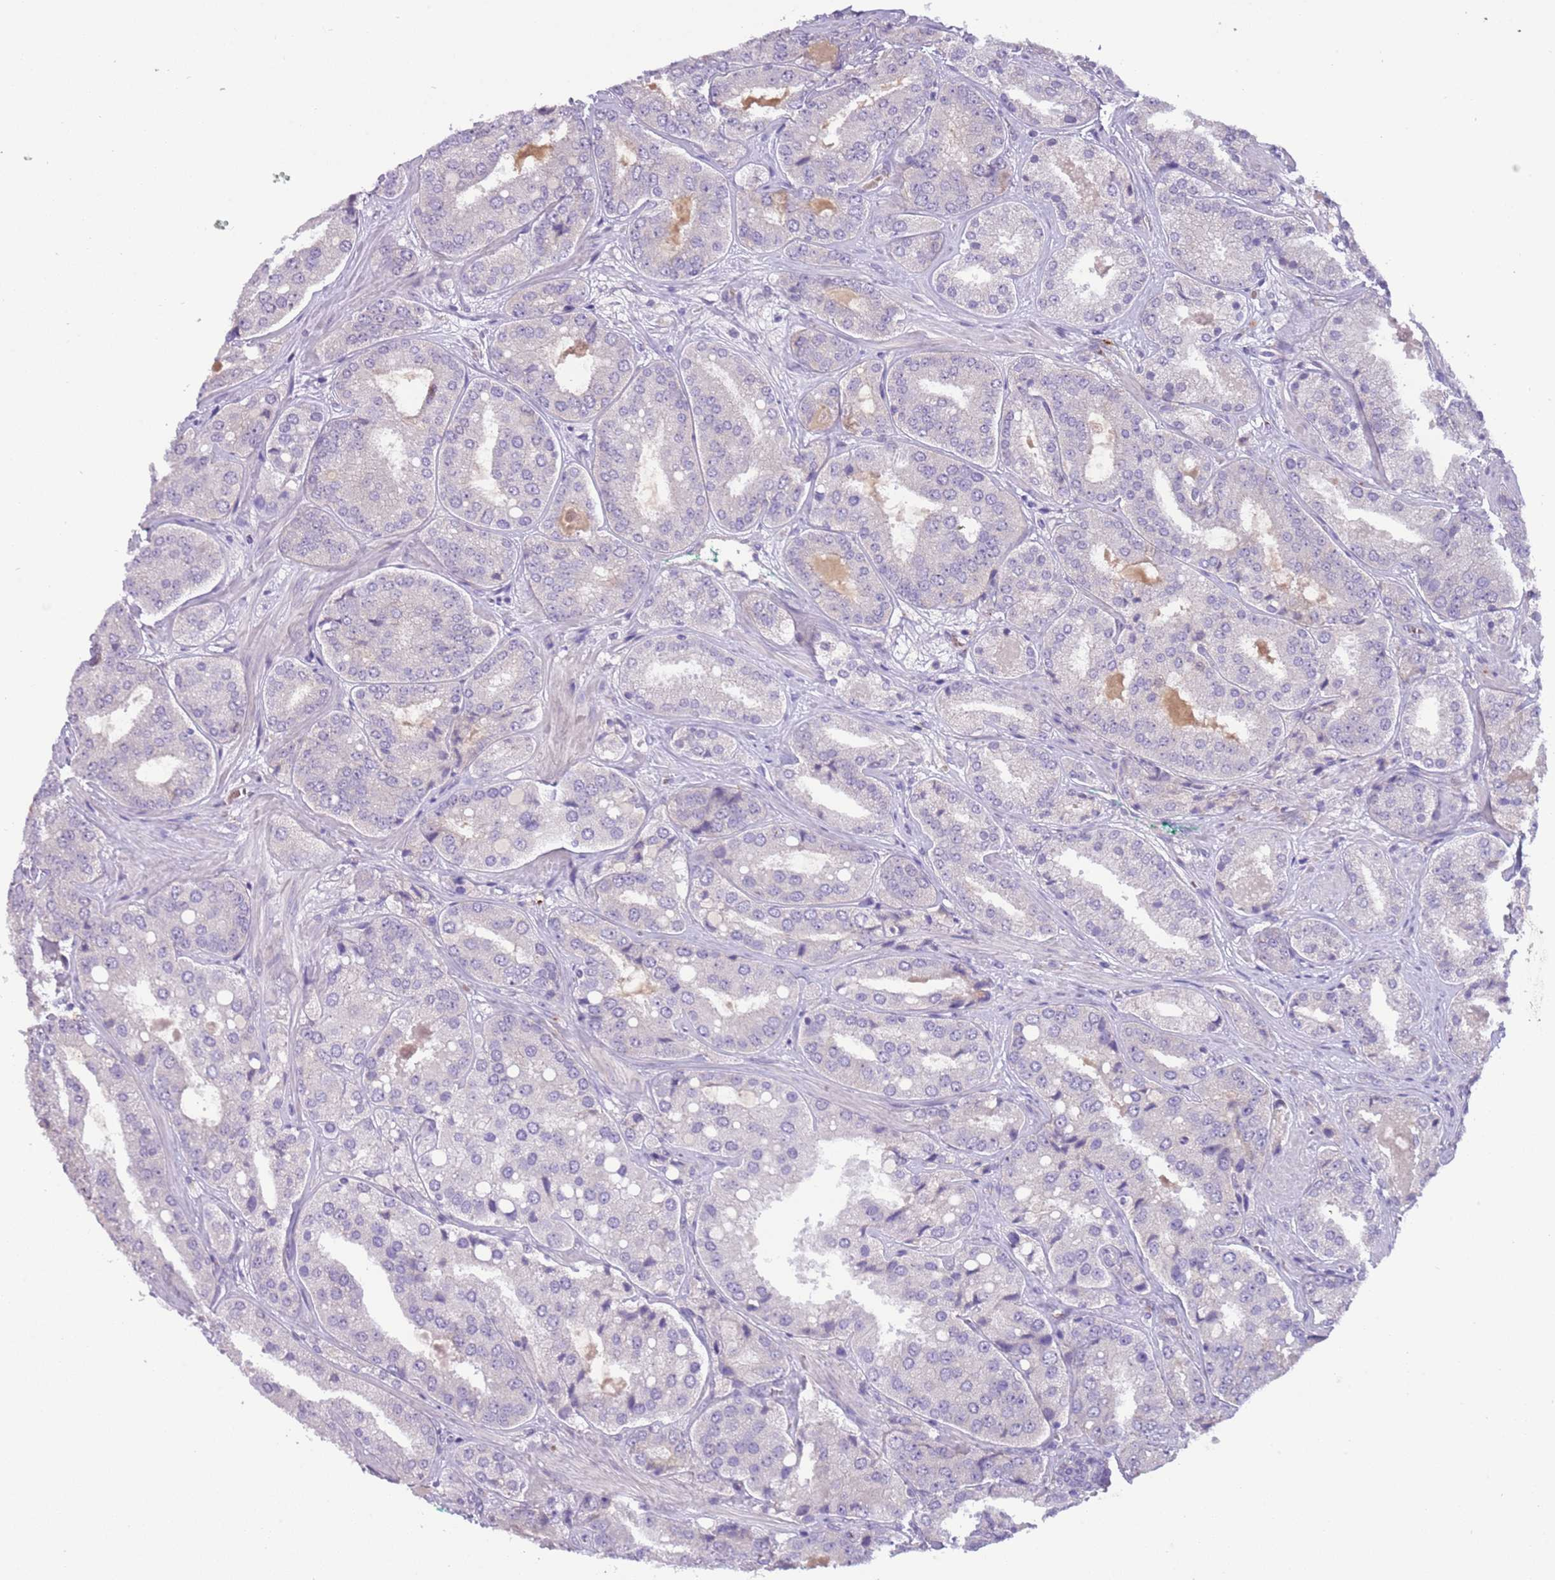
{"staining": {"intensity": "negative", "quantity": "none", "location": "none"}, "tissue": "prostate cancer", "cell_type": "Tumor cells", "image_type": "cancer", "snomed": [{"axis": "morphology", "description": "Adenocarcinoma, High grade"}, {"axis": "topography", "description": "Prostate"}], "caption": "This is an immunohistochemistry micrograph of prostate cancer (high-grade adenocarcinoma). There is no positivity in tumor cells.", "gene": "CFAP73", "patient": {"sex": "male", "age": 63}}